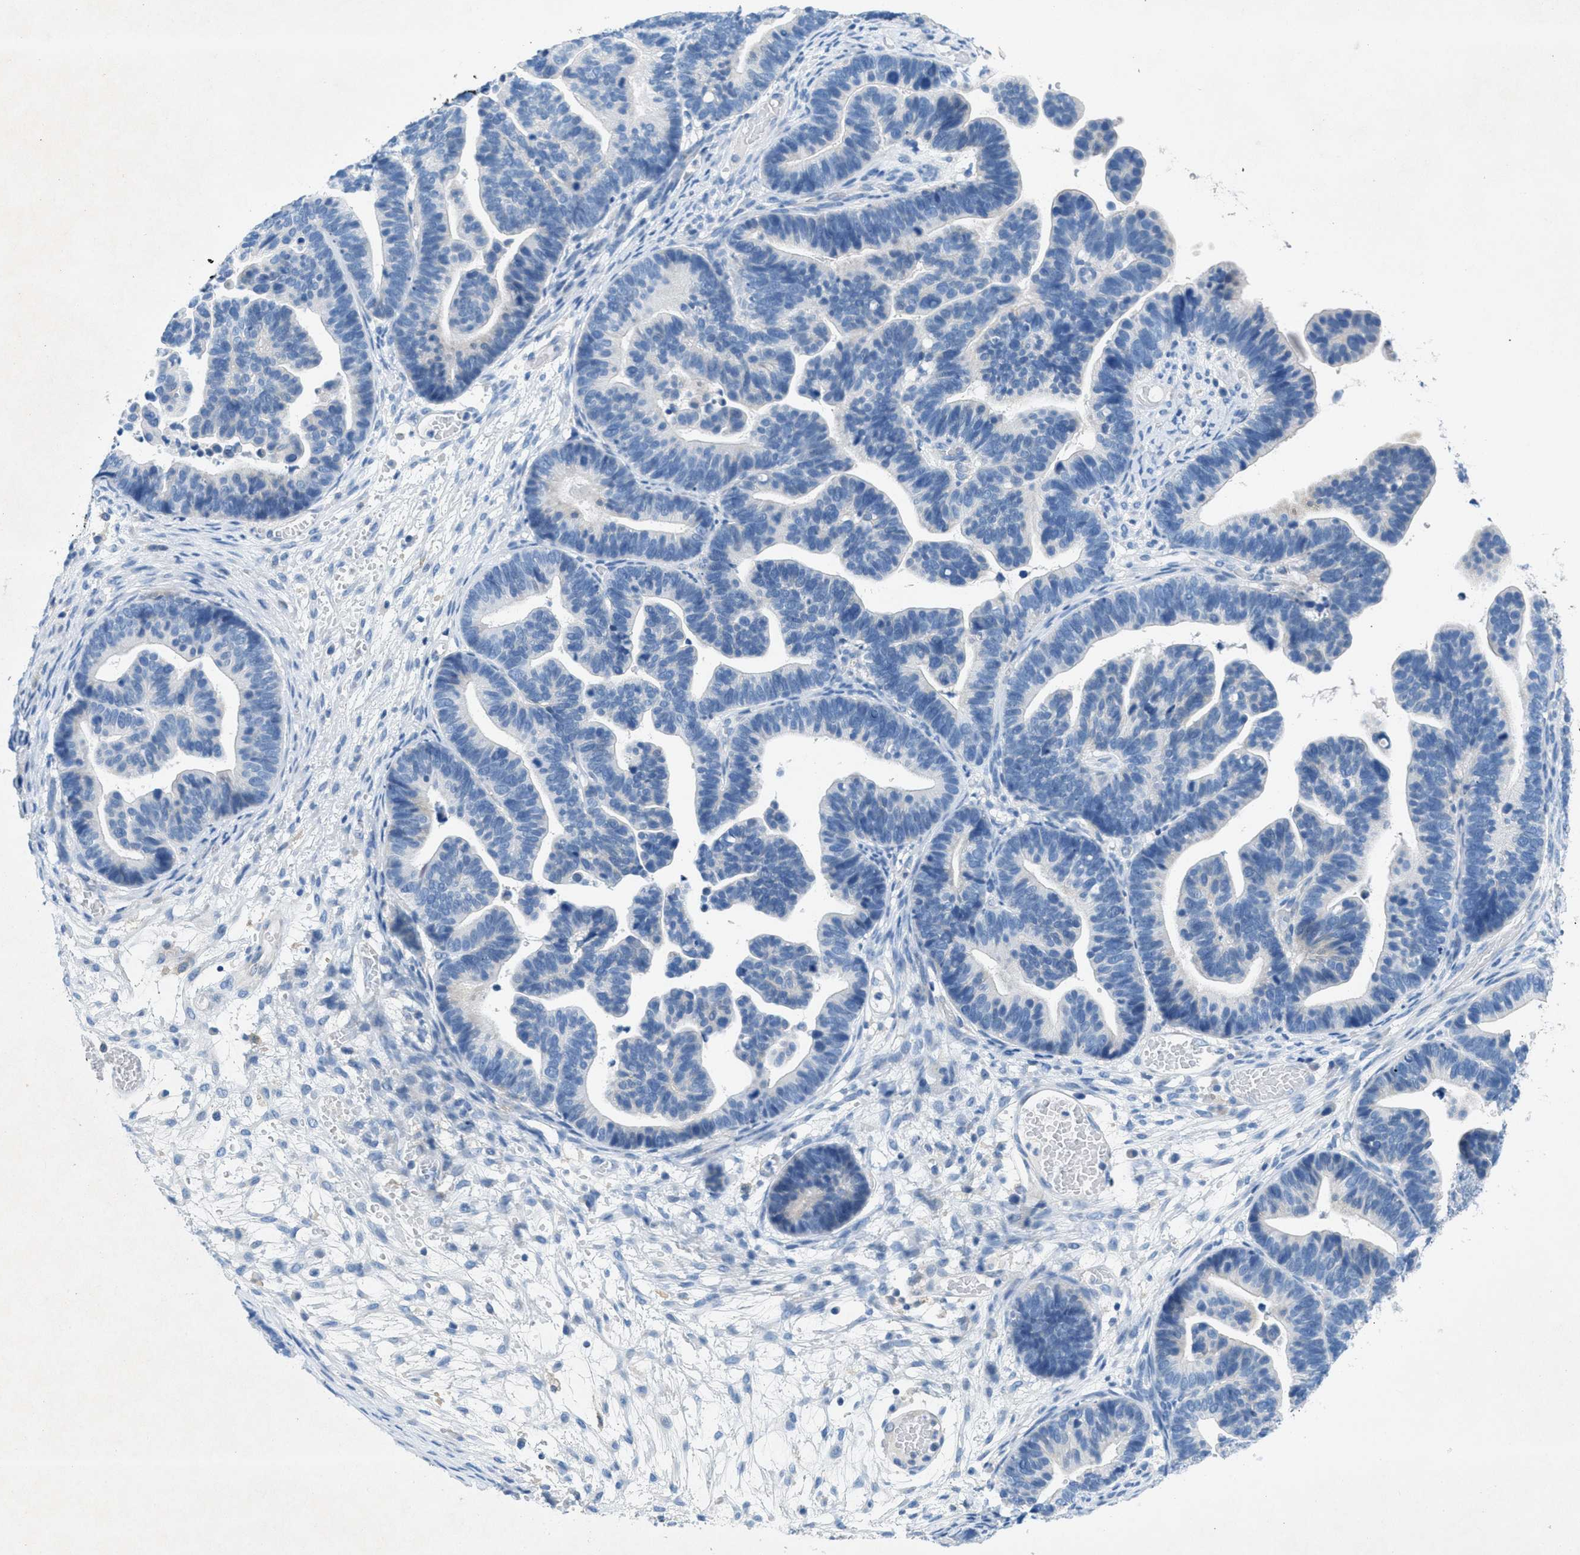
{"staining": {"intensity": "negative", "quantity": "none", "location": "none"}, "tissue": "ovarian cancer", "cell_type": "Tumor cells", "image_type": "cancer", "snomed": [{"axis": "morphology", "description": "Cystadenocarcinoma, serous, NOS"}, {"axis": "topography", "description": "Ovary"}], "caption": "This is a histopathology image of immunohistochemistry (IHC) staining of ovarian cancer, which shows no expression in tumor cells.", "gene": "GALNT17", "patient": {"sex": "female", "age": 56}}